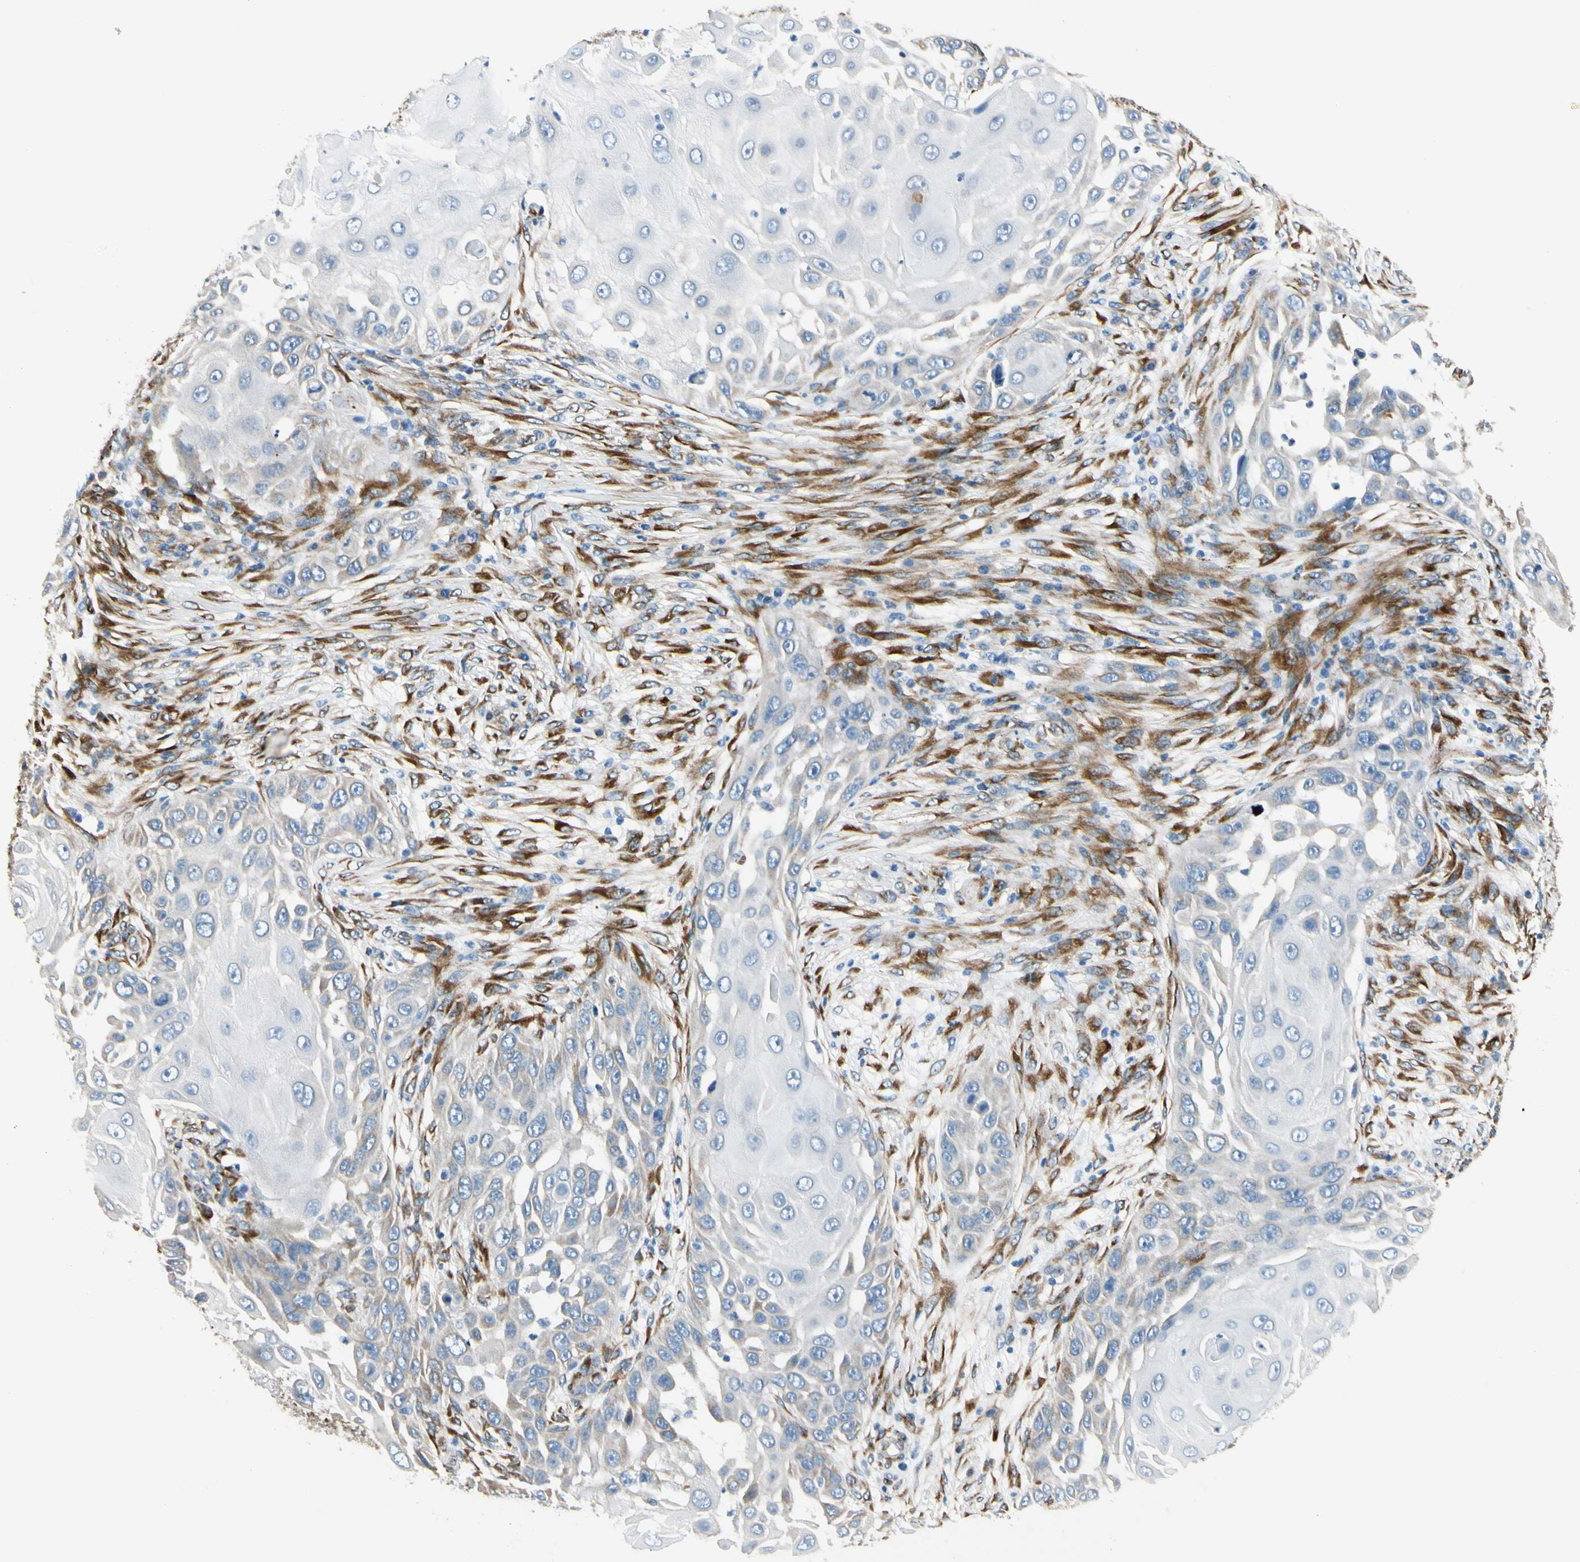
{"staining": {"intensity": "weak", "quantity": "<25%", "location": "cytoplasmic/membranous"}, "tissue": "skin cancer", "cell_type": "Tumor cells", "image_type": "cancer", "snomed": [{"axis": "morphology", "description": "Squamous cell carcinoma, NOS"}, {"axis": "topography", "description": "Skin"}], "caption": "Immunohistochemical staining of human skin cancer displays no significant positivity in tumor cells. The staining was performed using DAB to visualize the protein expression in brown, while the nuclei were stained in blue with hematoxylin (Magnification: 20x).", "gene": "FKBP7", "patient": {"sex": "female", "age": 44}}